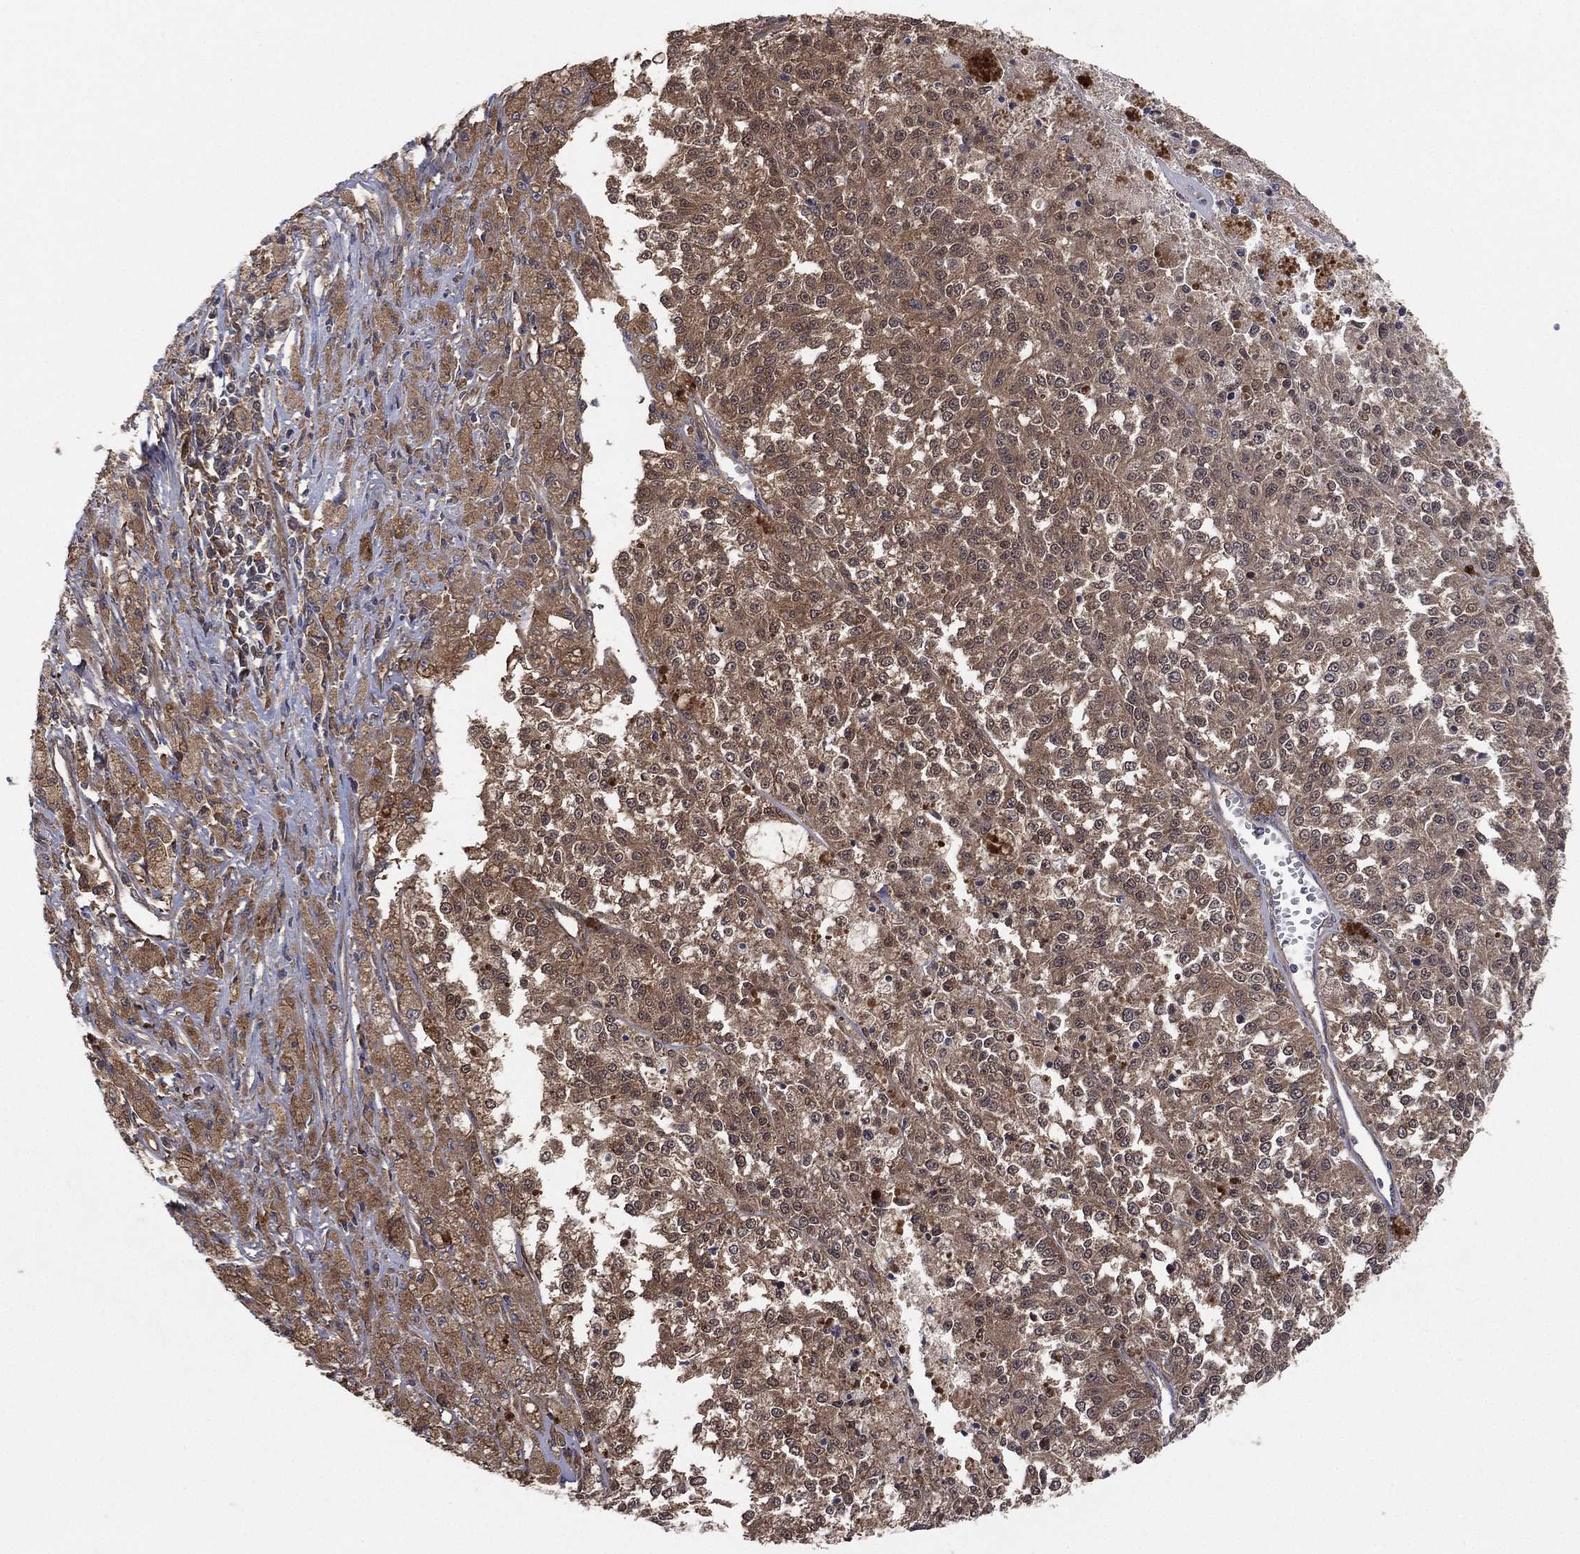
{"staining": {"intensity": "moderate", "quantity": "25%-75%", "location": "cytoplasmic/membranous"}, "tissue": "melanoma", "cell_type": "Tumor cells", "image_type": "cancer", "snomed": [{"axis": "morphology", "description": "Malignant melanoma, Metastatic site"}, {"axis": "topography", "description": "Lymph node"}], "caption": "Tumor cells demonstrate medium levels of moderate cytoplasmic/membranous positivity in about 25%-75% of cells in human melanoma.", "gene": "PSMG4", "patient": {"sex": "female", "age": 64}}